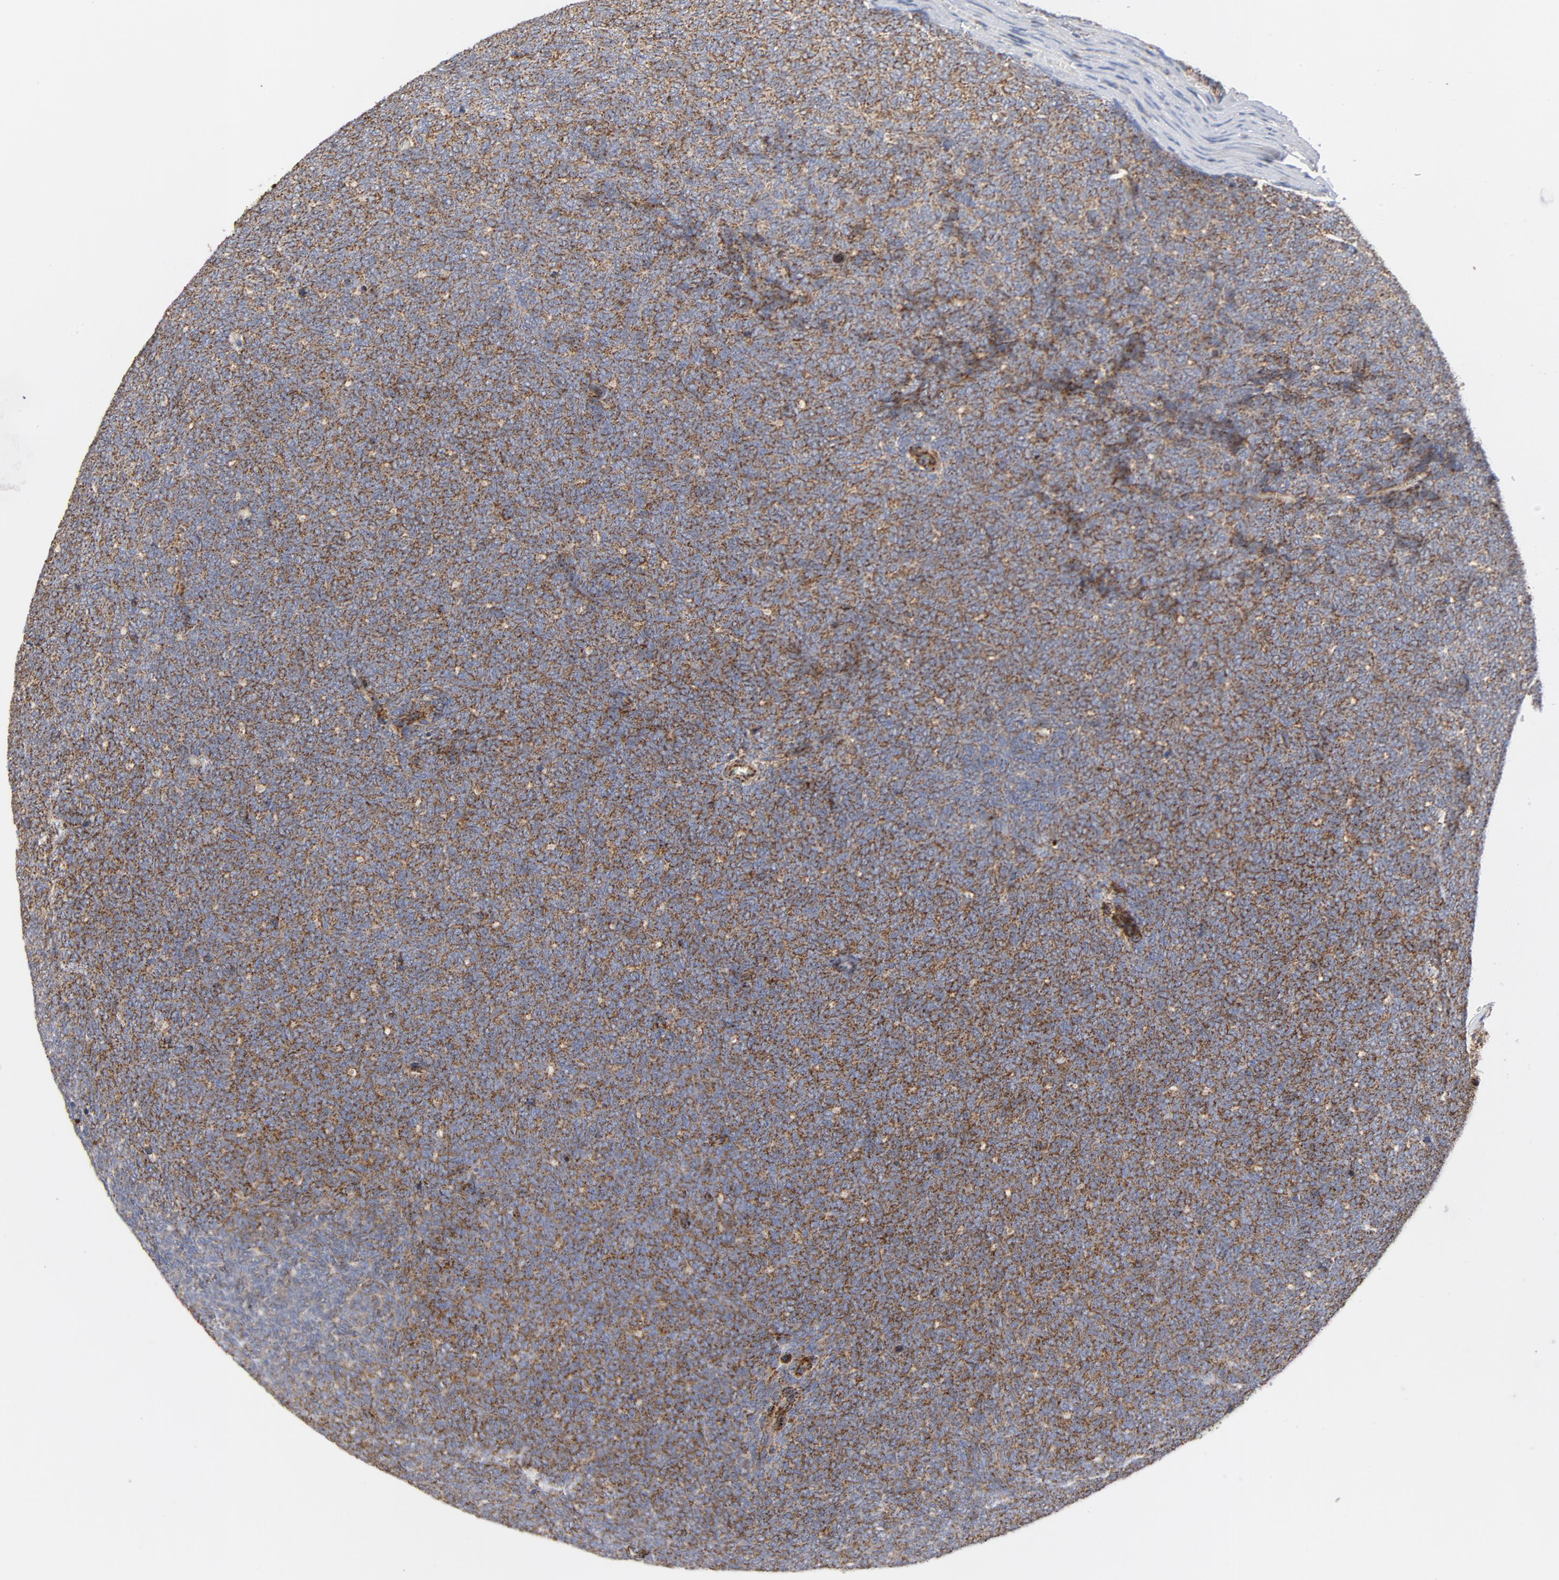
{"staining": {"intensity": "moderate", "quantity": ">75%", "location": "cytoplasmic/membranous"}, "tissue": "renal cancer", "cell_type": "Tumor cells", "image_type": "cancer", "snomed": [{"axis": "morphology", "description": "Neoplasm, malignant, NOS"}, {"axis": "topography", "description": "Kidney"}], "caption": "Immunohistochemical staining of renal neoplasm (malignant) reveals medium levels of moderate cytoplasmic/membranous expression in approximately >75% of tumor cells. (DAB IHC with brightfield microscopy, high magnification).", "gene": "CYCS", "patient": {"sex": "male", "age": 28}}